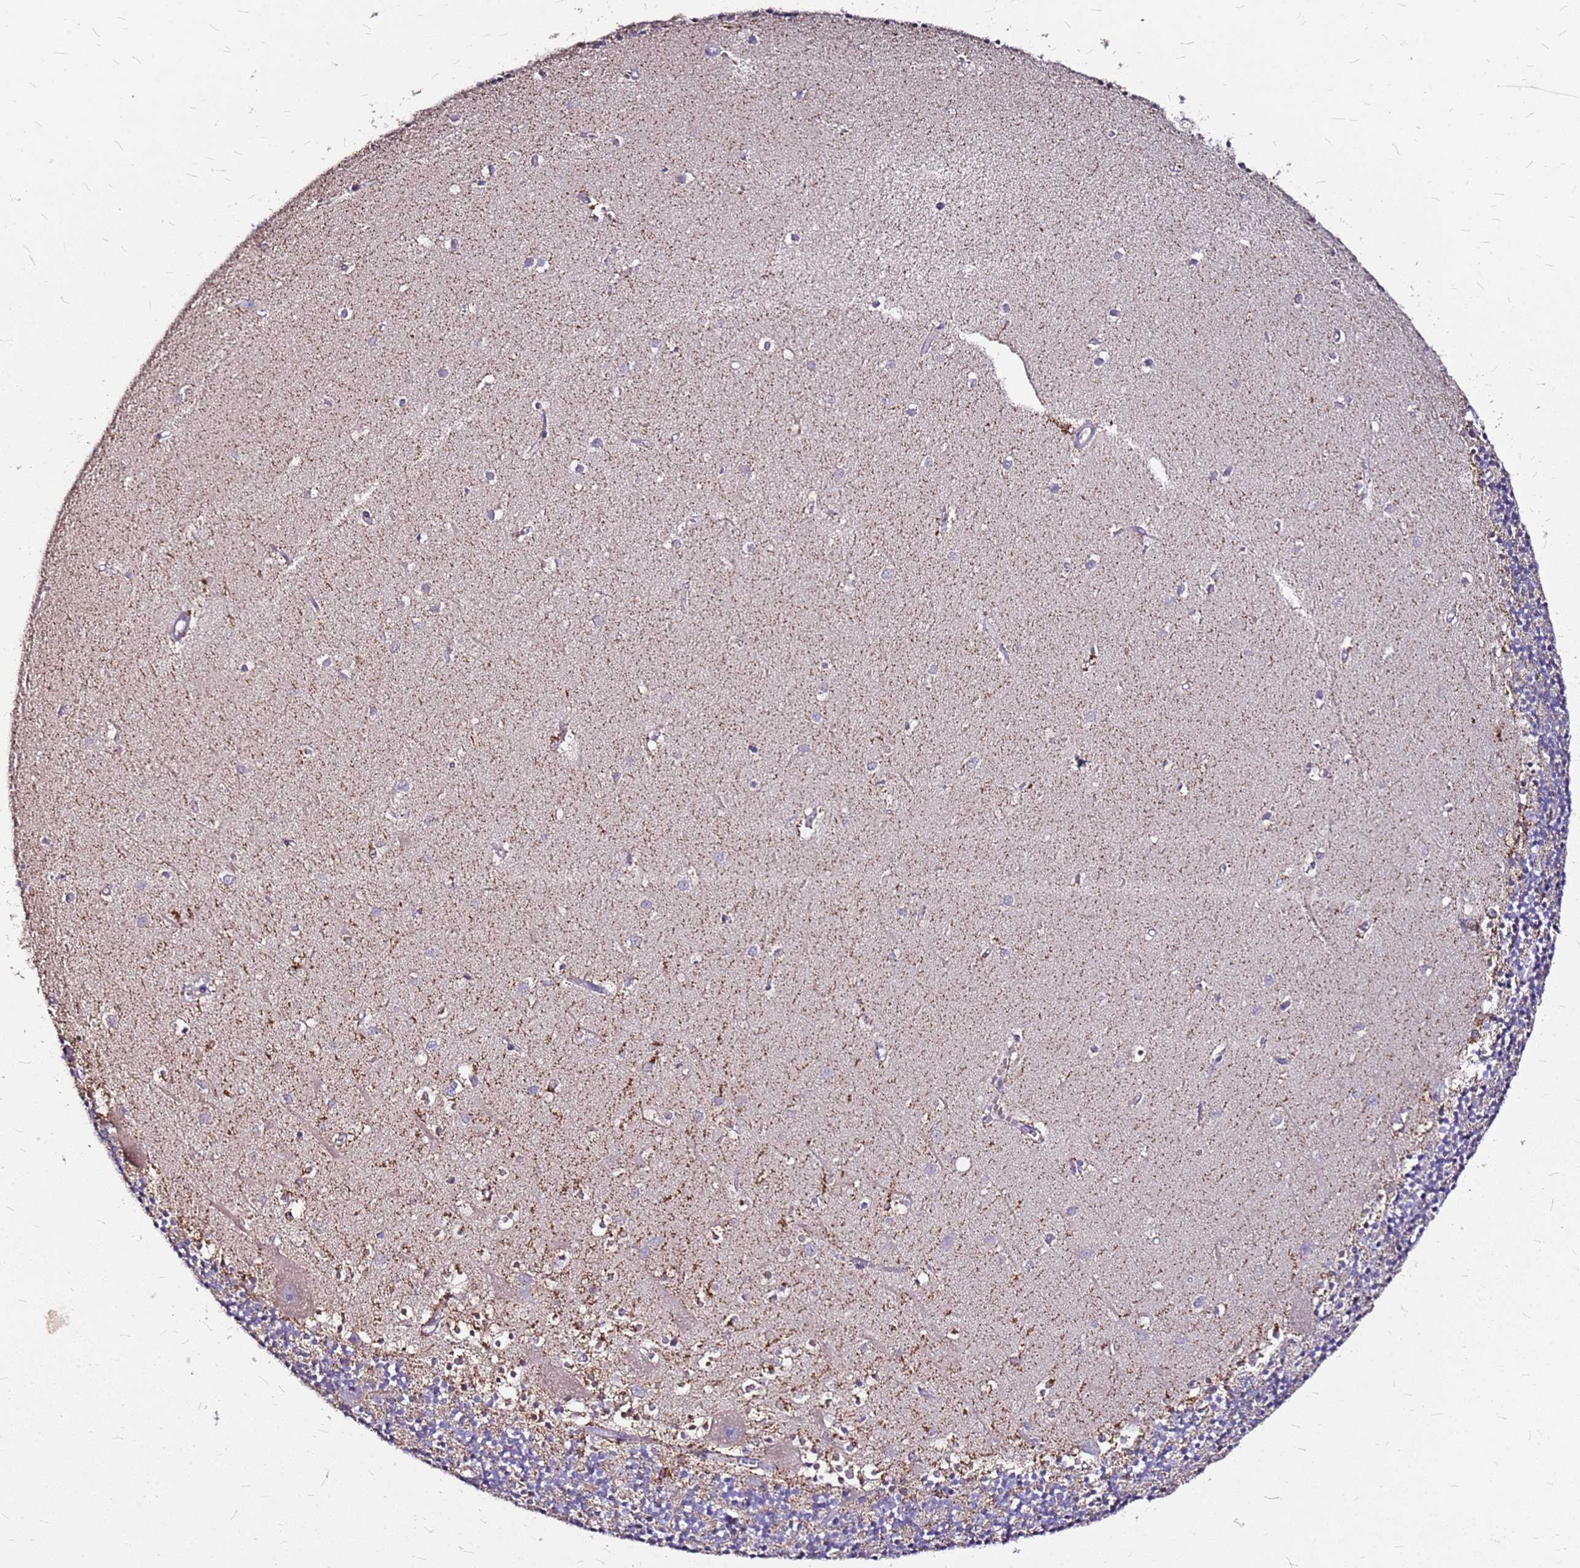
{"staining": {"intensity": "weak", "quantity": "25%-75%", "location": "cytoplasmic/membranous"}, "tissue": "cerebellum", "cell_type": "Cells in granular layer", "image_type": "normal", "snomed": [{"axis": "morphology", "description": "Normal tissue, NOS"}, {"axis": "topography", "description": "Cerebellum"}], "caption": "Protein analysis of normal cerebellum reveals weak cytoplasmic/membranous expression in about 25%-75% of cells in granular layer. The staining was performed using DAB (3,3'-diaminobenzidine) to visualize the protein expression in brown, while the nuclei were stained in blue with hematoxylin (Magnification: 20x).", "gene": "DCDC2C", "patient": {"sex": "male", "age": 54}}